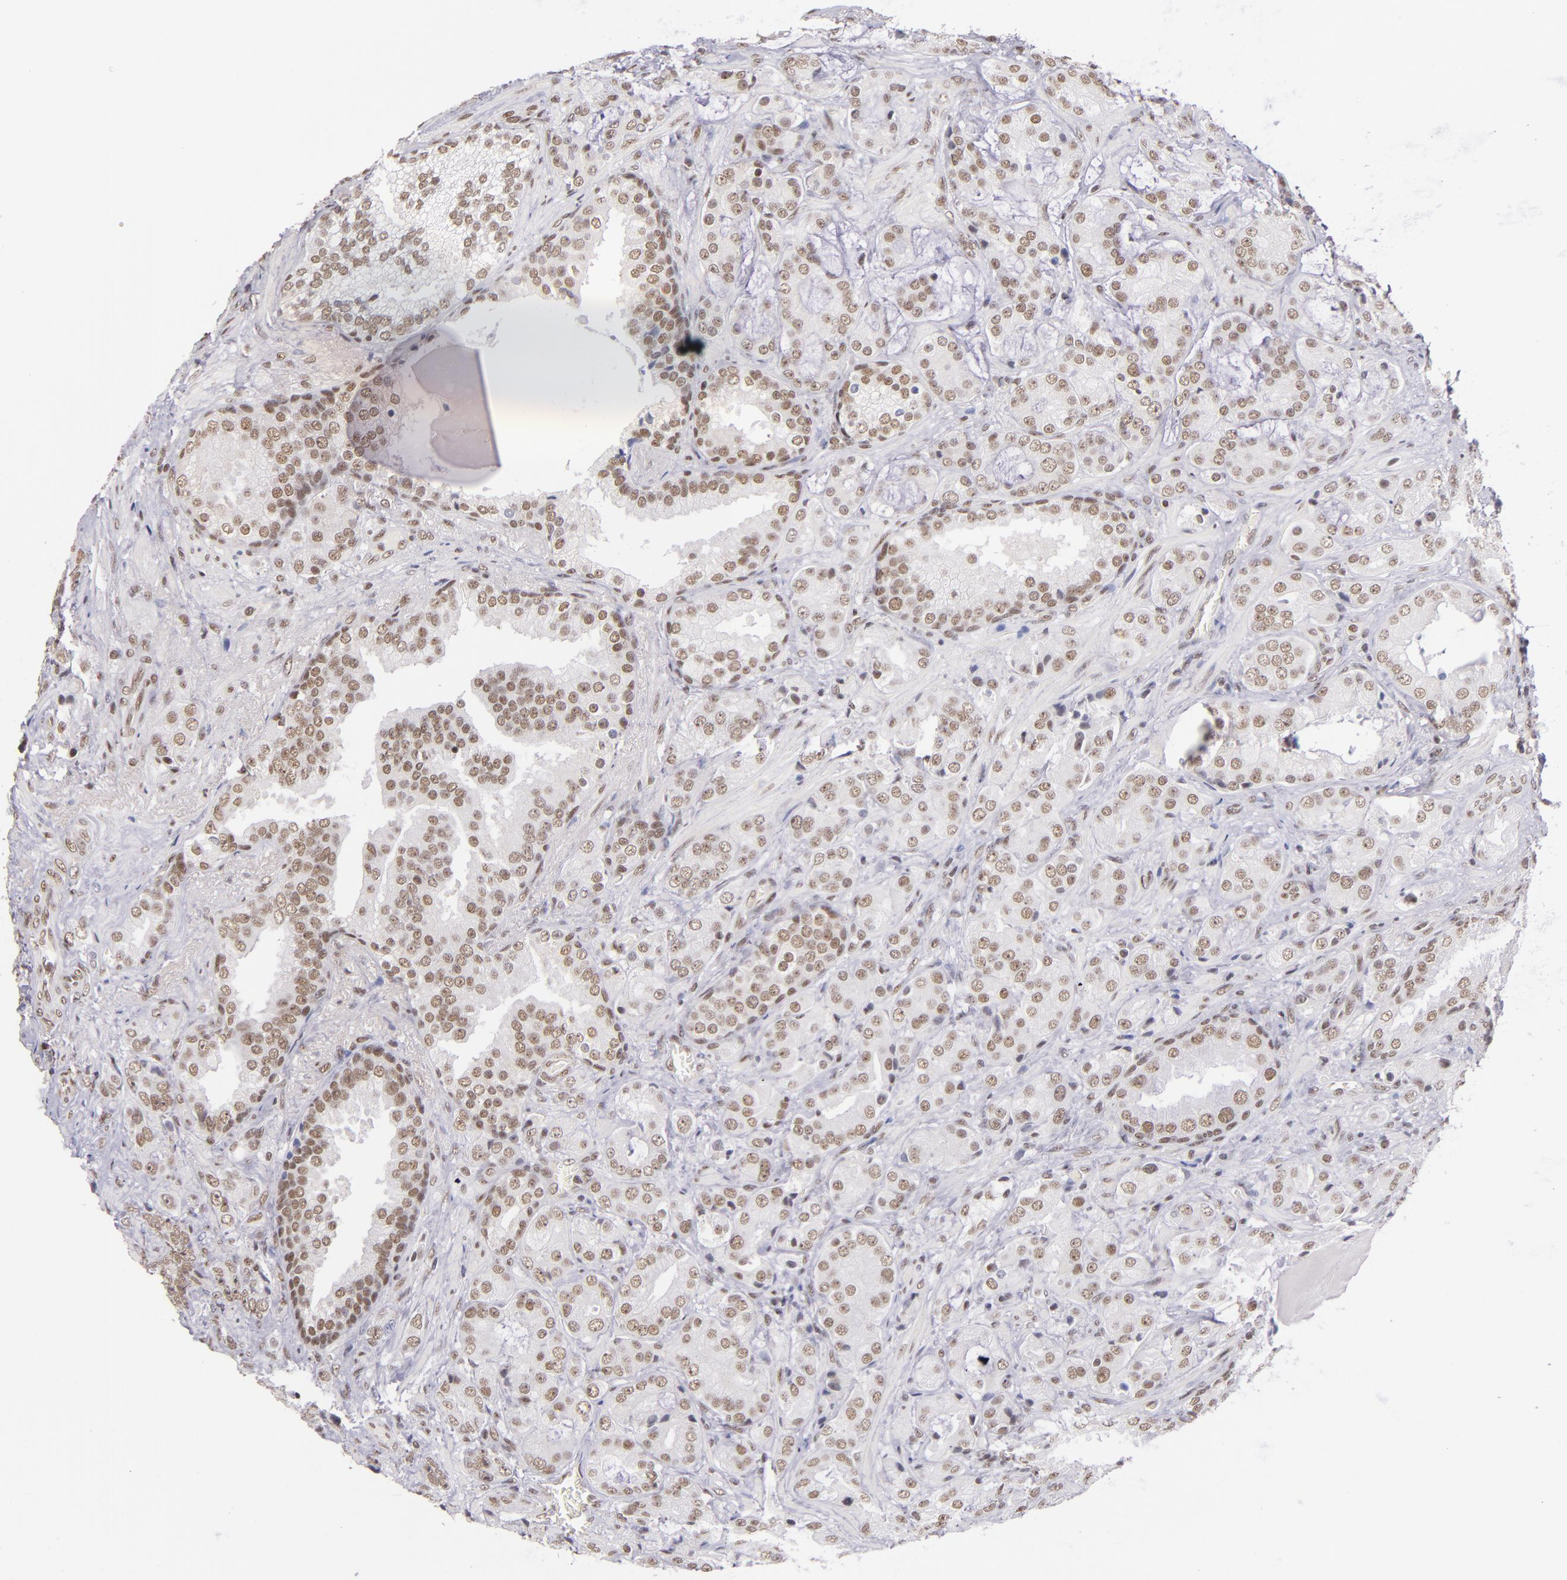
{"staining": {"intensity": "weak", "quantity": ">75%", "location": "nuclear"}, "tissue": "prostate cancer", "cell_type": "Tumor cells", "image_type": "cancer", "snomed": [{"axis": "morphology", "description": "Adenocarcinoma, Medium grade"}, {"axis": "topography", "description": "Prostate"}], "caption": "High-power microscopy captured an immunohistochemistry (IHC) image of prostate cancer (medium-grade adenocarcinoma), revealing weak nuclear staining in about >75% of tumor cells. The protein of interest is shown in brown color, while the nuclei are stained blue.", "gene": "ZNF148", "patient": {"sex": "male", "age": 70}}